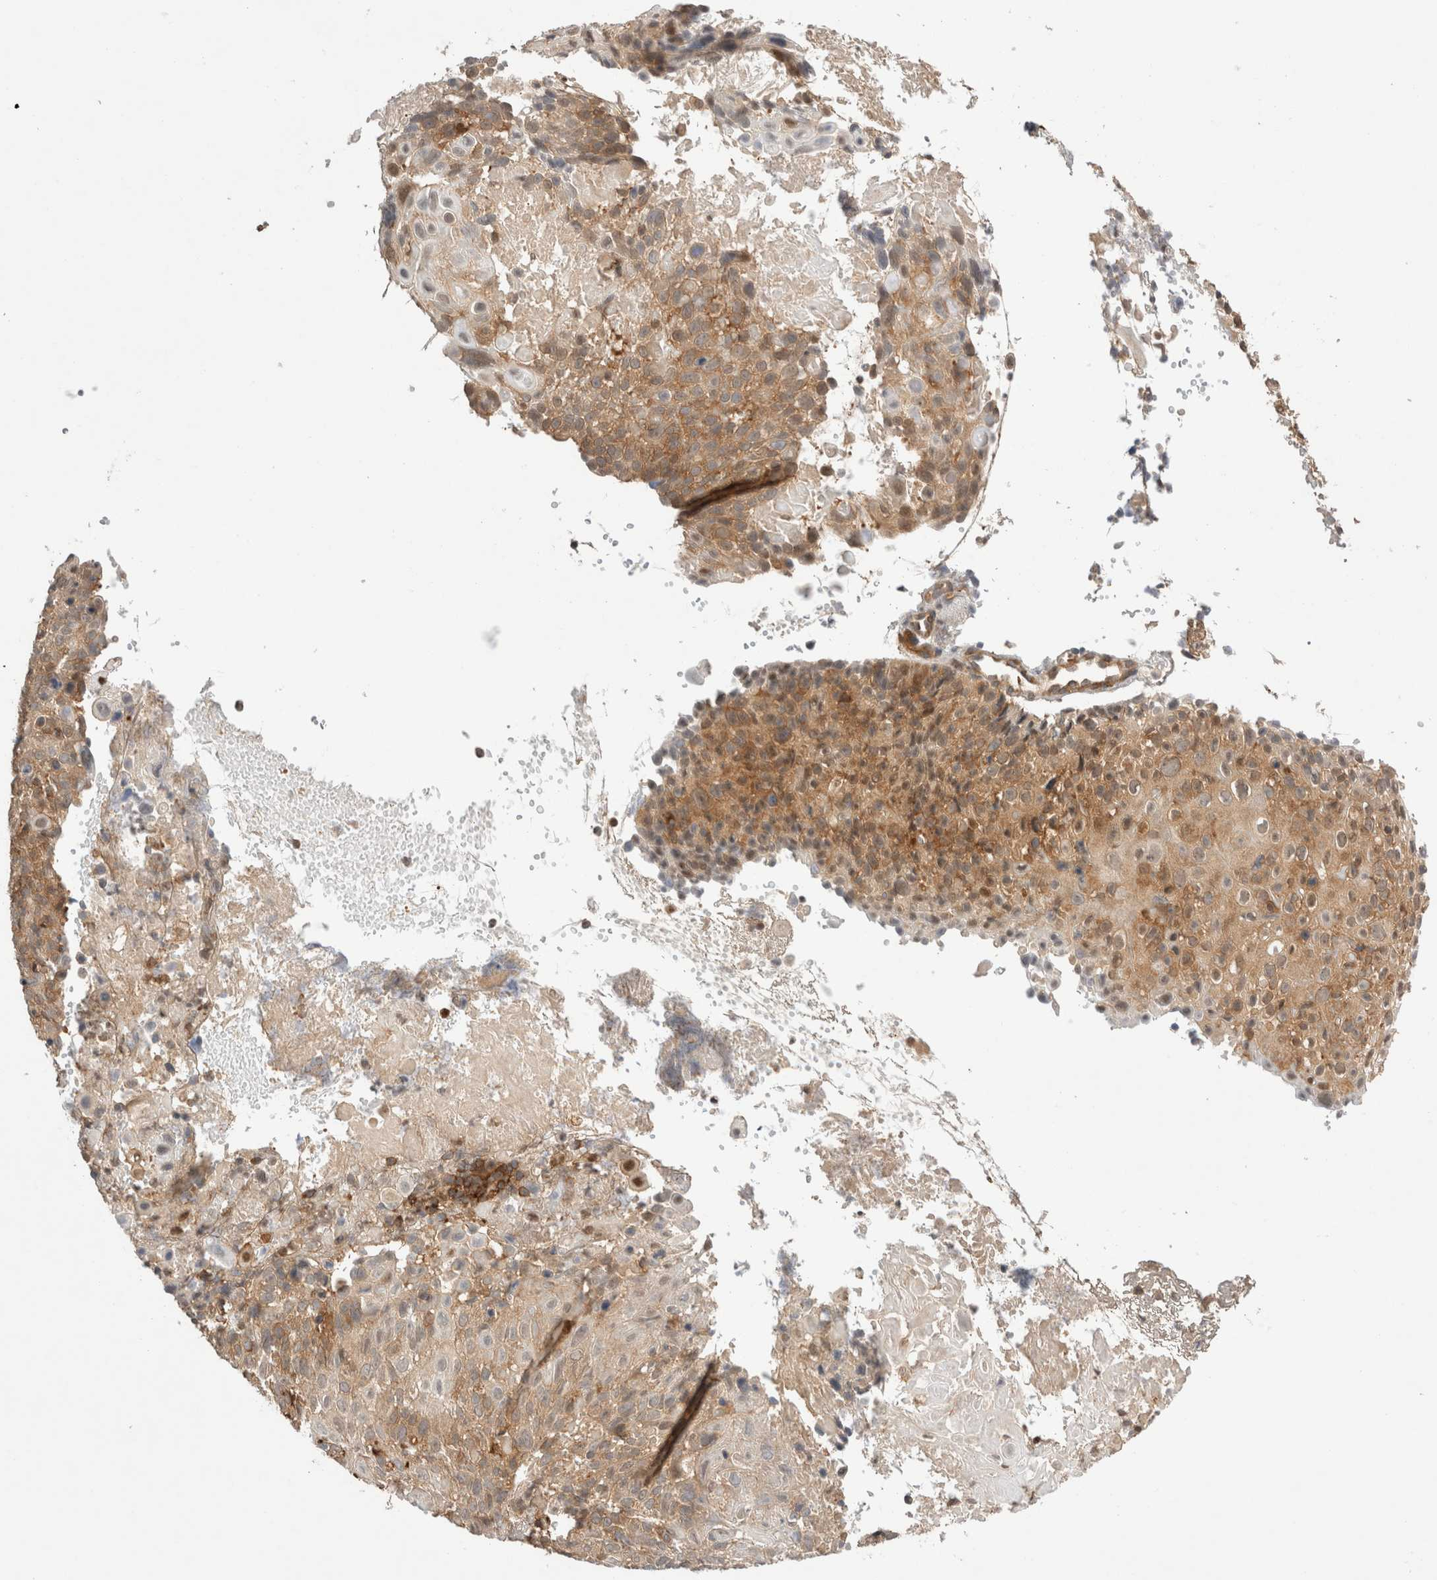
{"staining": {"intensity": "moderate", "quantity": ">75%", "location": "cytoplasmic/membranous"}, "tissue": "cervical cancer", "cell_type": "Tumor cells", "image_type": "cancer", "snomed": [{"axis": "morphology", "description": "Squamous cell carcinoma, NOS"}, {"axis": "topography", "description": "Cervix"}], "caption": "High-magnification brightfield microscopy of squamous cell carcinoma (cervical) stained with DAB (3,3'-diaminobenzidine) (brown) and counterstained with hematoxylin (blue). tumor cells exhibit moderate cytoplasmic/membranous staining is appreciated in approximately>75% of cells.", "gene": "NFKB1", "patient": {"sex": "female", "age": 74}}